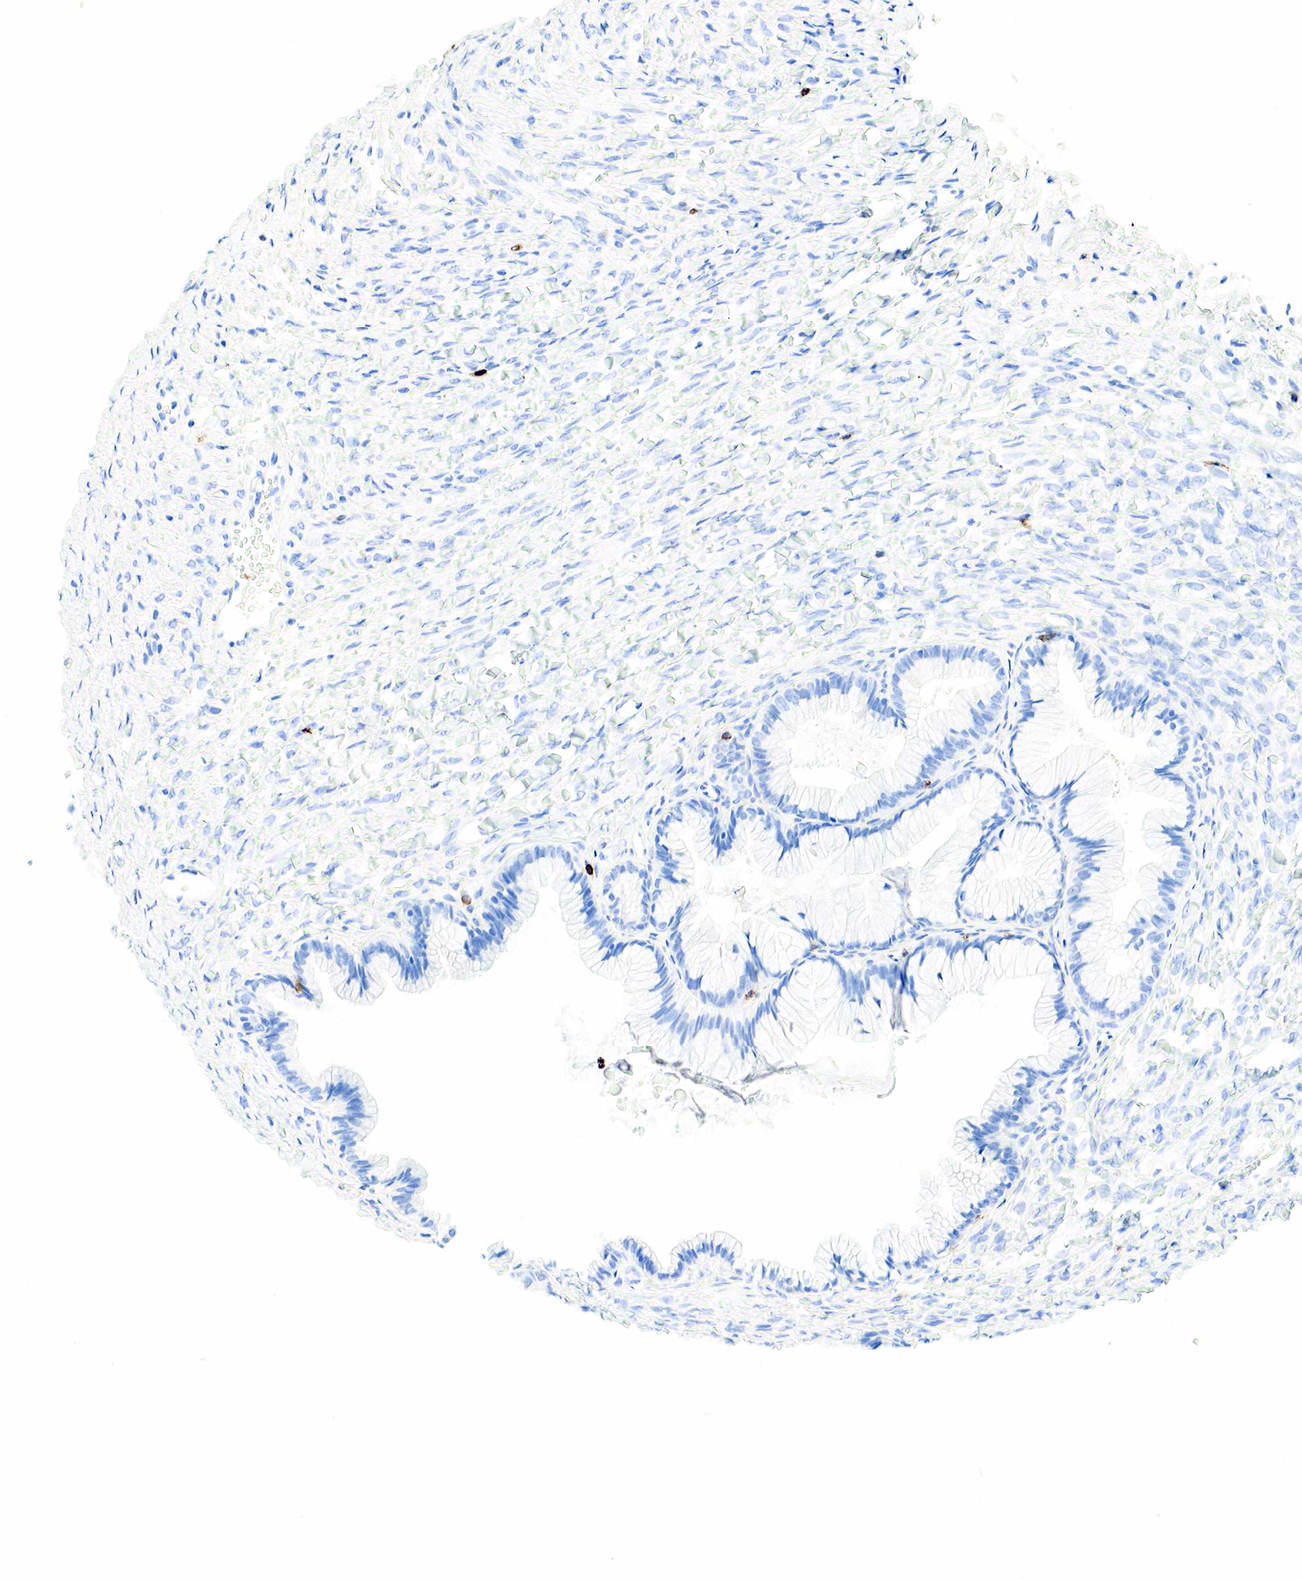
{"staining": {"intensity": "negative", "quantity": "none", "location": "none"}, "tissue": "ovarian cancer", "cell_type": "Tumor cells", "image_type": "cancer", "snomed": [{"axis": "morphology", "description": "Cystadenocarcinoma, mucinous, NOS"}, {"axis": "topography", "description": "Ovary"}], "caption": "Immunohistochemistry (IHC) photomicrograph of neoplastic tissue: ovarian cancer (mucinous cystadenocarcinoma) stained with DAB reveals no significant protein expression in tumor cells.", "gene": "PTPRC", "patient": {"sex": "female", "age": 41}}